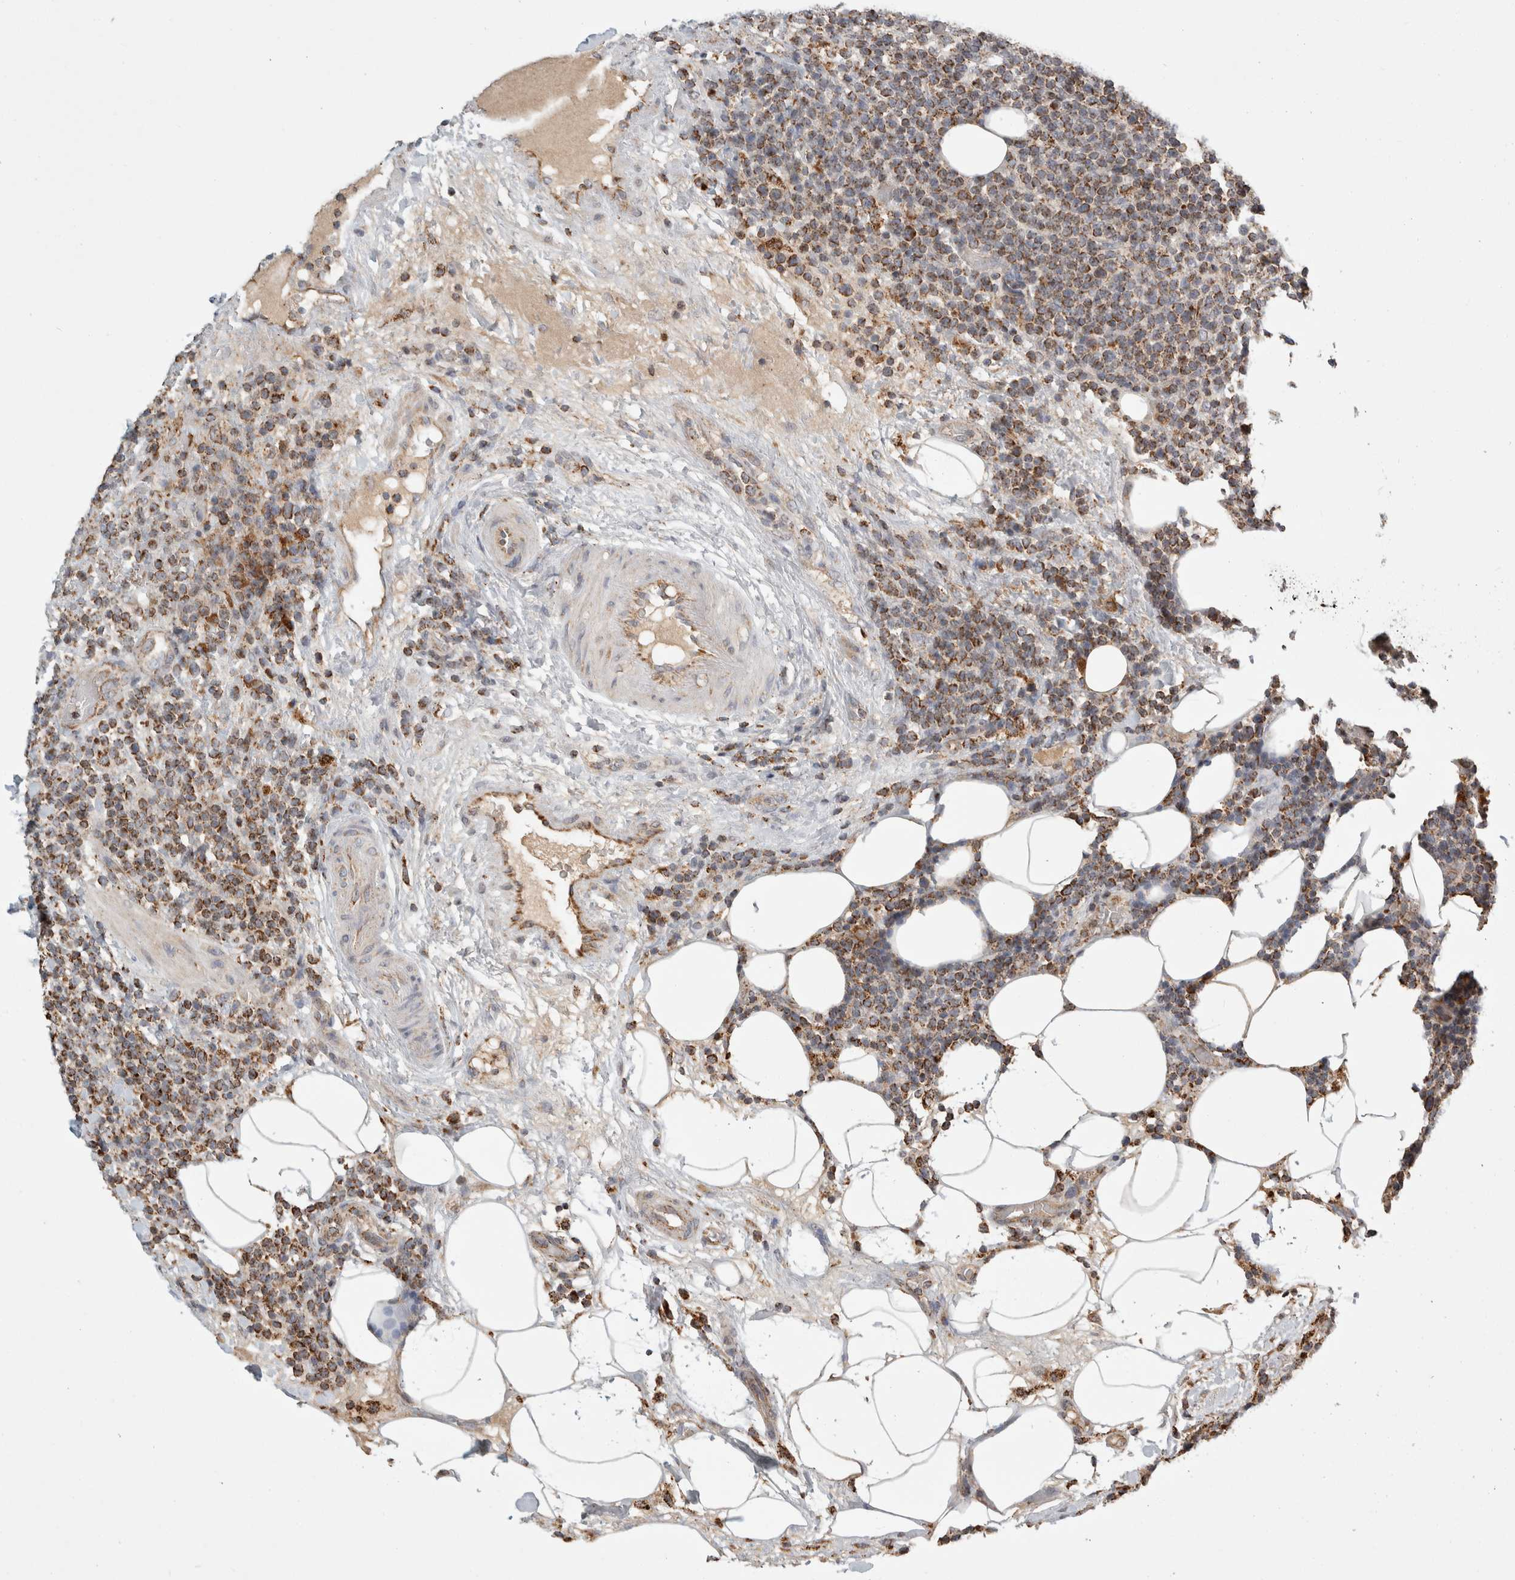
{"staining": {"intensity": "moderate", "quantity": ">75%", "location": "cytoplasmic/membranous"}, "tissue": "lymphoma", "cell_type": "Tumor cells", "image_type": "cancer", "snomed": [{"axis": "morphology", "description": "Malignant lymphoma, non-Hodgkin's type, High grade"}, {"axis": "topography", "description": "Lymph node"}], "caption": "Immunohistochemistry (IHC) micrograph of human high-grade malignant lymphoma, non-Hodgkin's type stained for a protein (brown), which demonstrates medium levels of moderate cytoplasmic/membranous positivity in approximately >75% of tumor cells.", "gene": "HROB", "patient": {"sex": "male", "age": 61}}